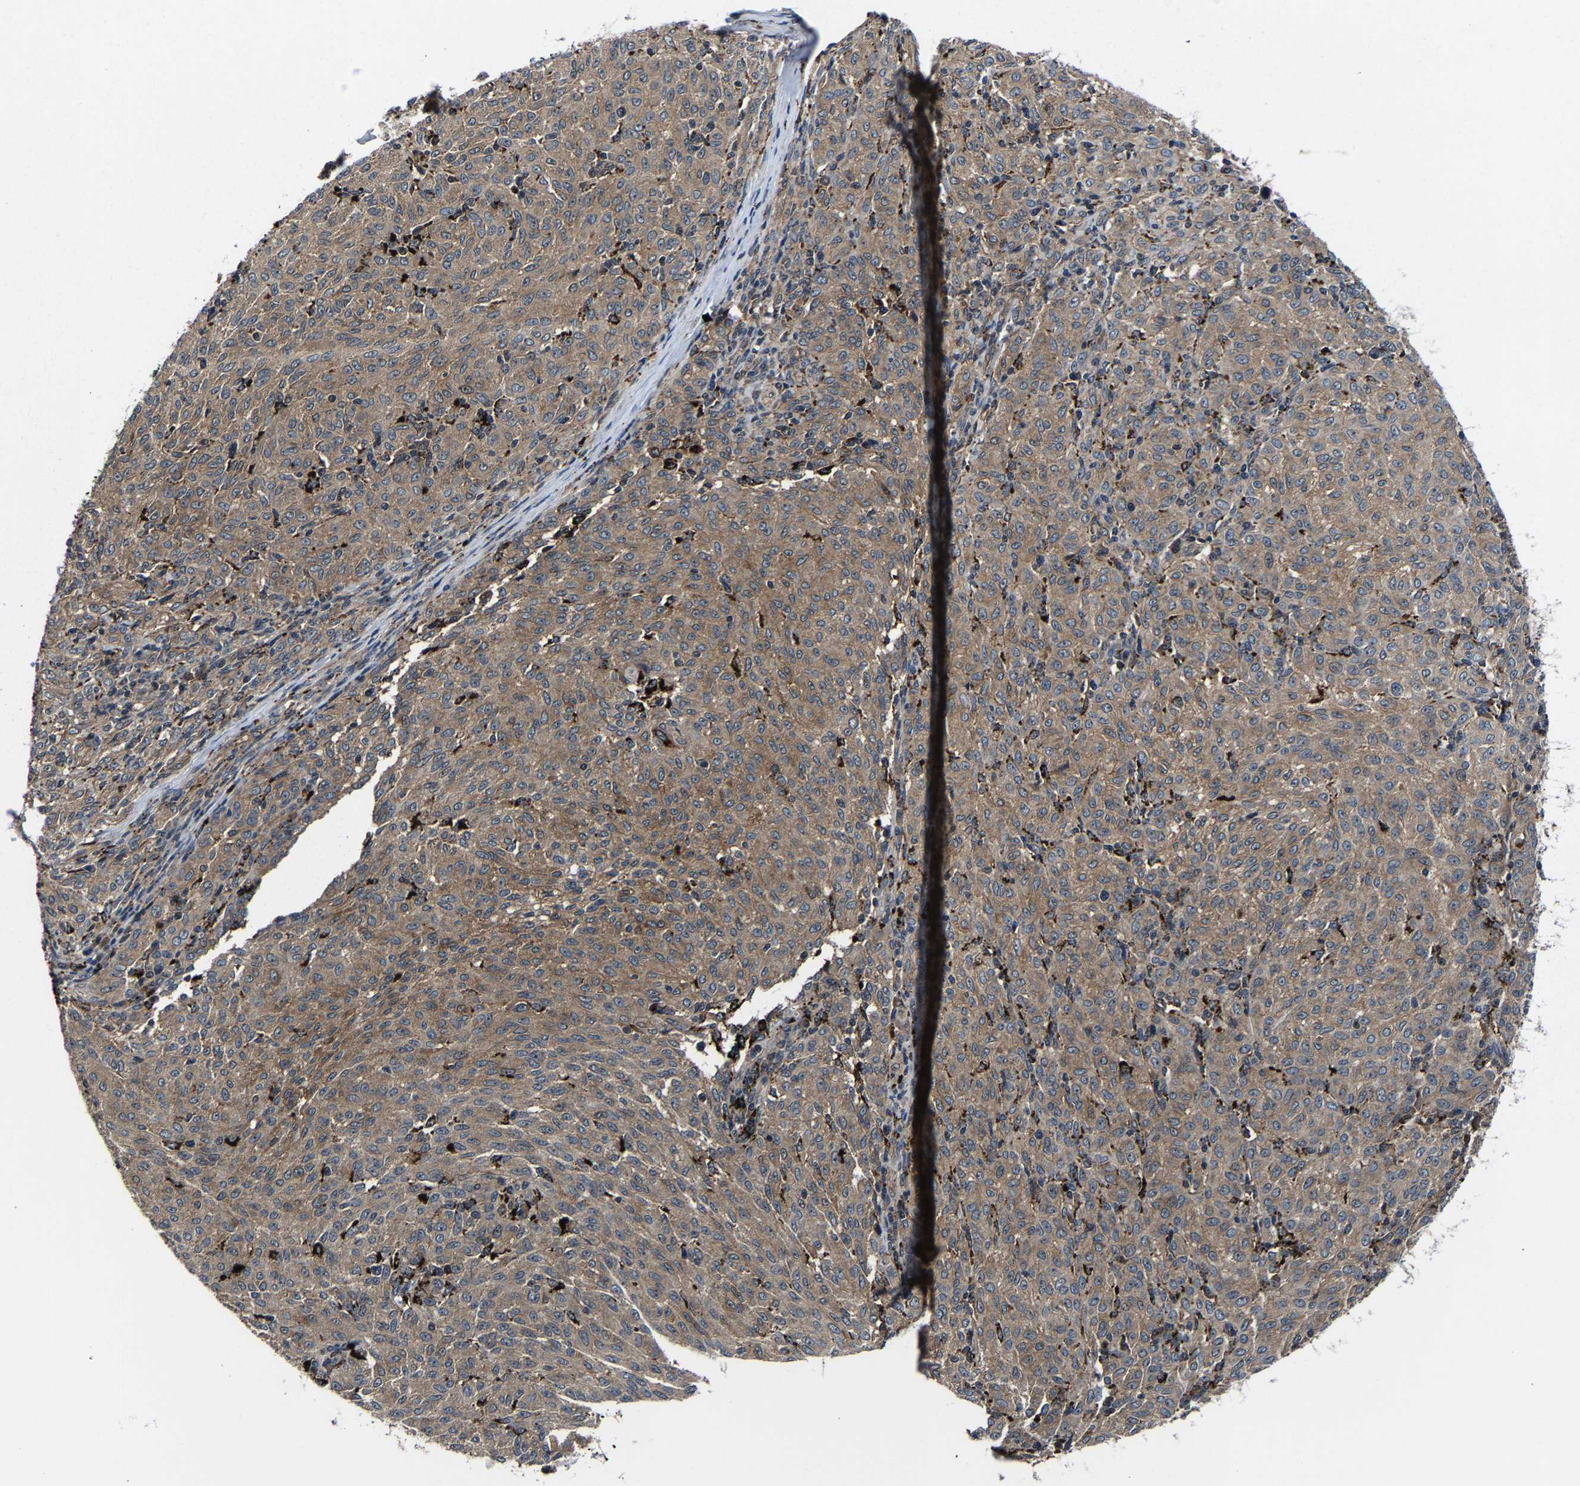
{"staining": {"intensity": "moderate", "quantity": ">75%", "location": "cytoplasmic/membranous"}, "tissue": "melanoma", "cell_type": "Tumor cells", "image_type": "cancer", "snomed": [{"axis": "morphology", "description": "Malignant melanoma, NOS"}, {"axis": "topography", "description": "Skin"}], "caption": "Protein positivity by IHC demonstrates moderate cytoplasmic/membranous expression in about >75% of tumor cells in melanoma. (Brightfield microscopy of DAB IHC at high magnification).", "gene": "ZCCHC7", "patient": {"sex": "female", "age": 72}}